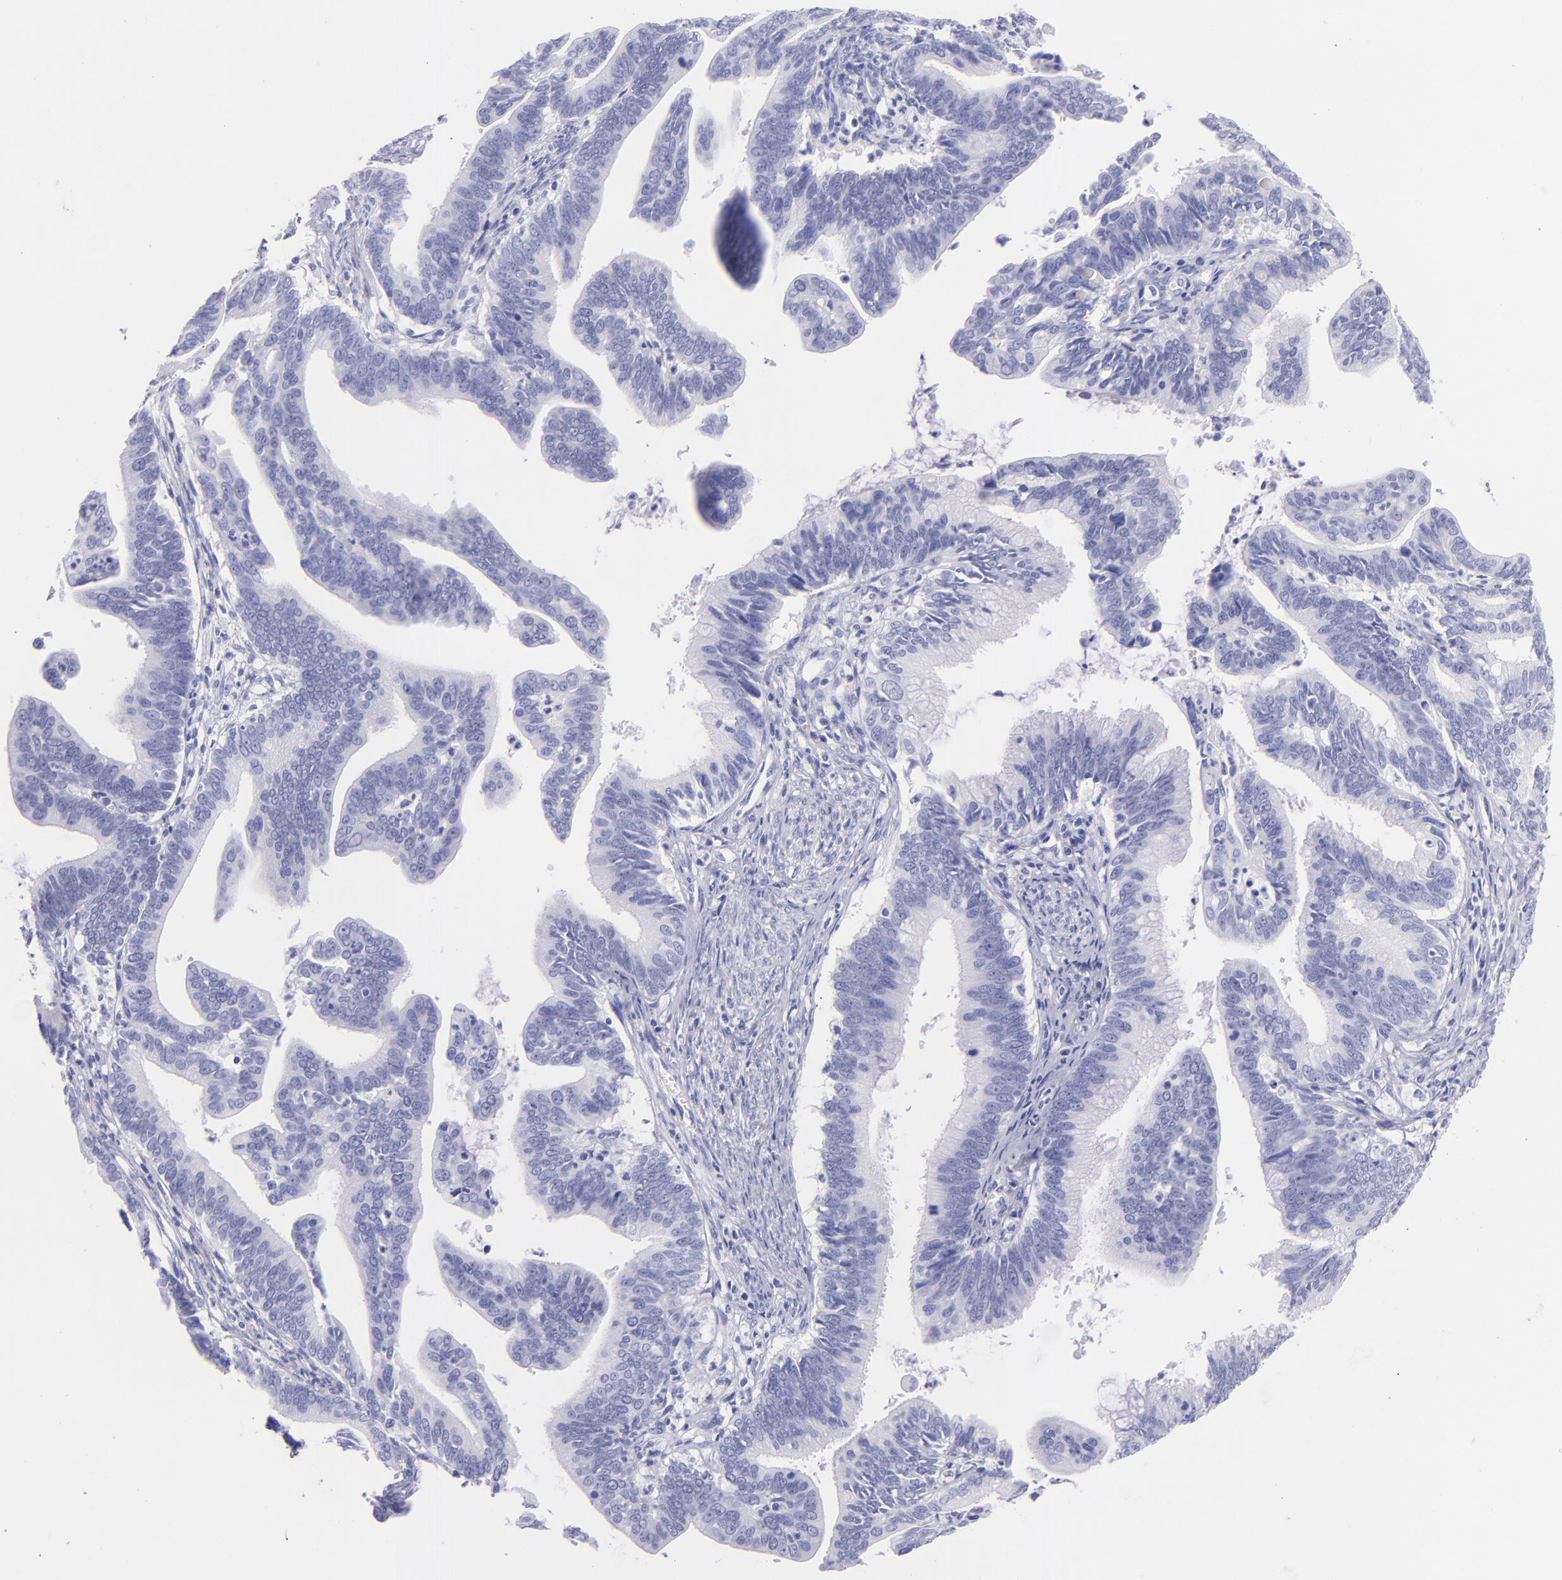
{"staining": {"intensity": "negative", "quantity": "none", "location": "none"}, "tissue": "cervical cancer", "cell_type": "Tumor cells", "image_type": "cancer", "snomed": [{"axis": "morphology", "description": "Adenocarcinoma, NOS"}, {"axis": "topography", "description": "Cervix"}], "caption": "A histopathology image of human cervical adenocarcinoma is negative for staining in tumor cells.", "gene": "SFTPB", "patient": {"sex": "female", "age": 47}}